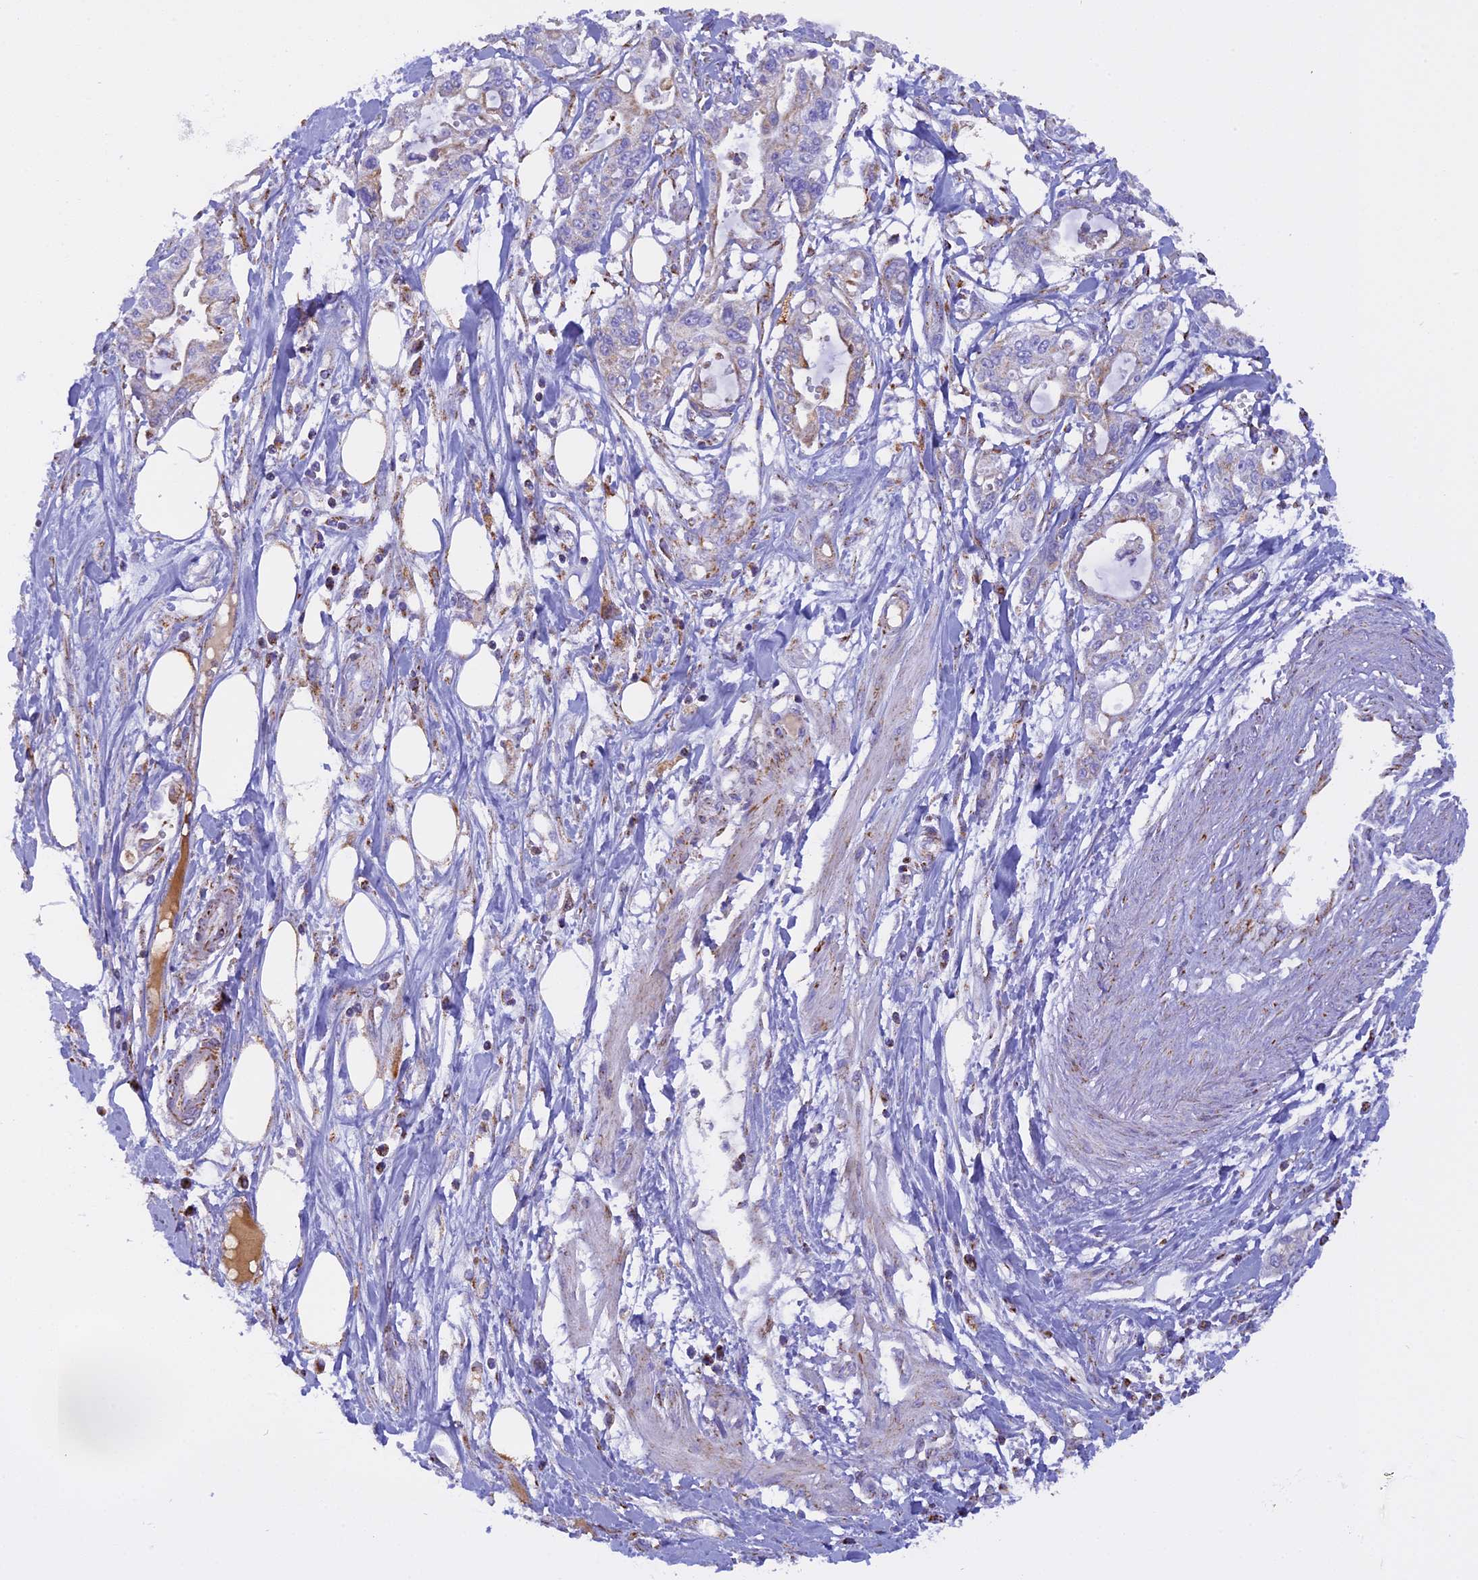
{"staining": {"intensity": "negative", "quantity": "none", "location": "none"}, "tissue": "pancreatic cancer", "cell_type": "Tumor cells", "image_type": "cancer", "snomed": [{"axis": "morphology", "description": "Adenocarcinoma, NOS"}, {"axis": "topography", "description": "Pancreas"}], "caption": "IHC of human pancreatic cancer shows no positivity in tumor cells. Nuclei are stained in blue.", "gene": "KCNG1", "patient": {"sex": "male", "age": 68}}